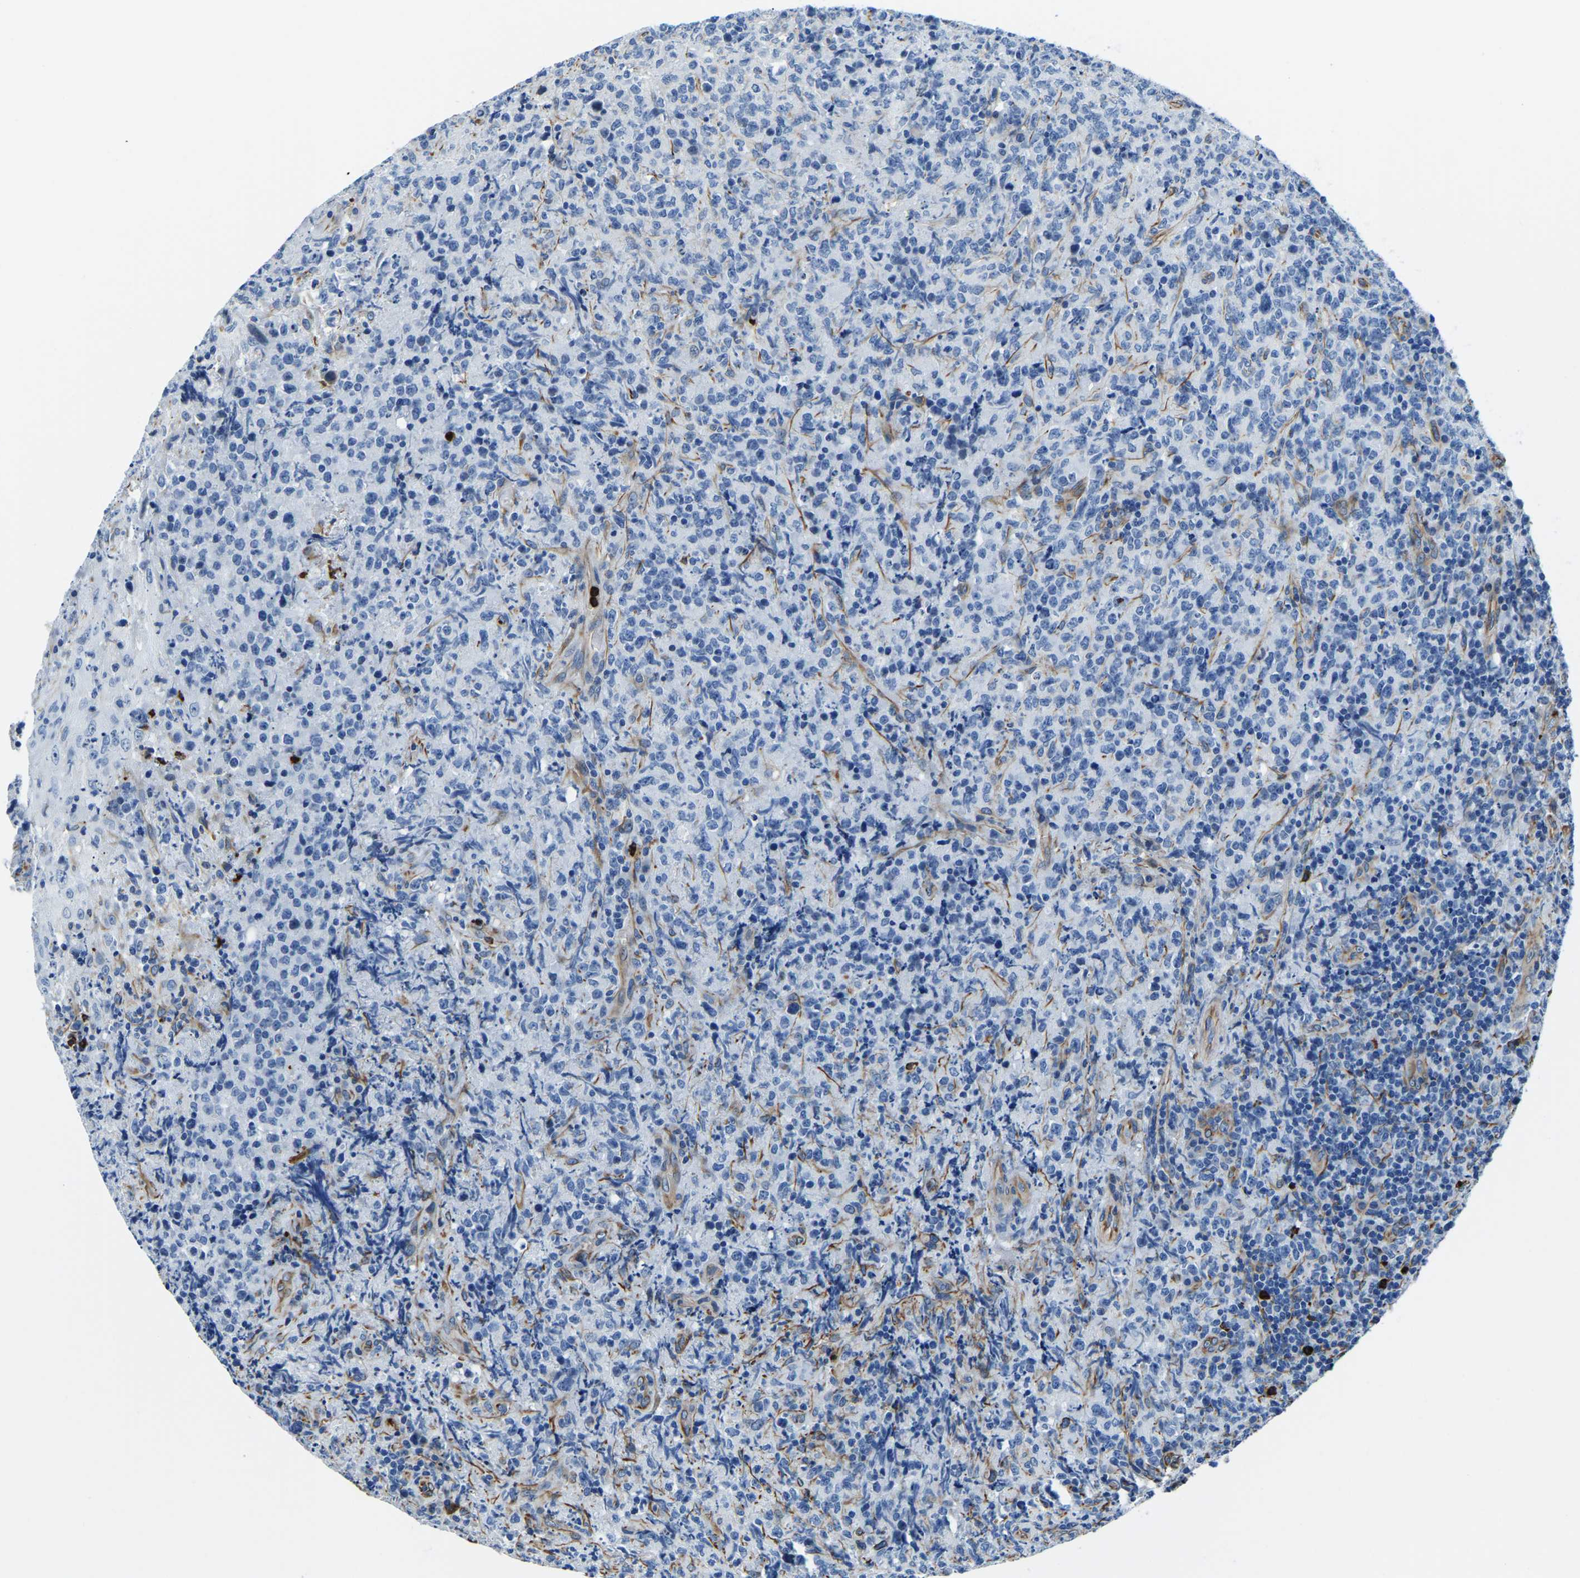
{"staining": {"intensity": "negative", "quantity": "none", "location": "none"}, "tissue": "lymphoma", "cell_type": "Tumor cells", "image_type": "cancer", "snomed": [{"axis": "morphology", "description": "Malignant lymphoma, non-Hodgkin's type, High grade"}, {"axis": "topography", "description": "Tonsil"}], "caption": "Tumor cells are negative for protein expression in human high-grade malignant lymphoma, non-Hodgkin's type.", "gene": "MS4A3", "patient": {"sex": "female", "age": 36}}